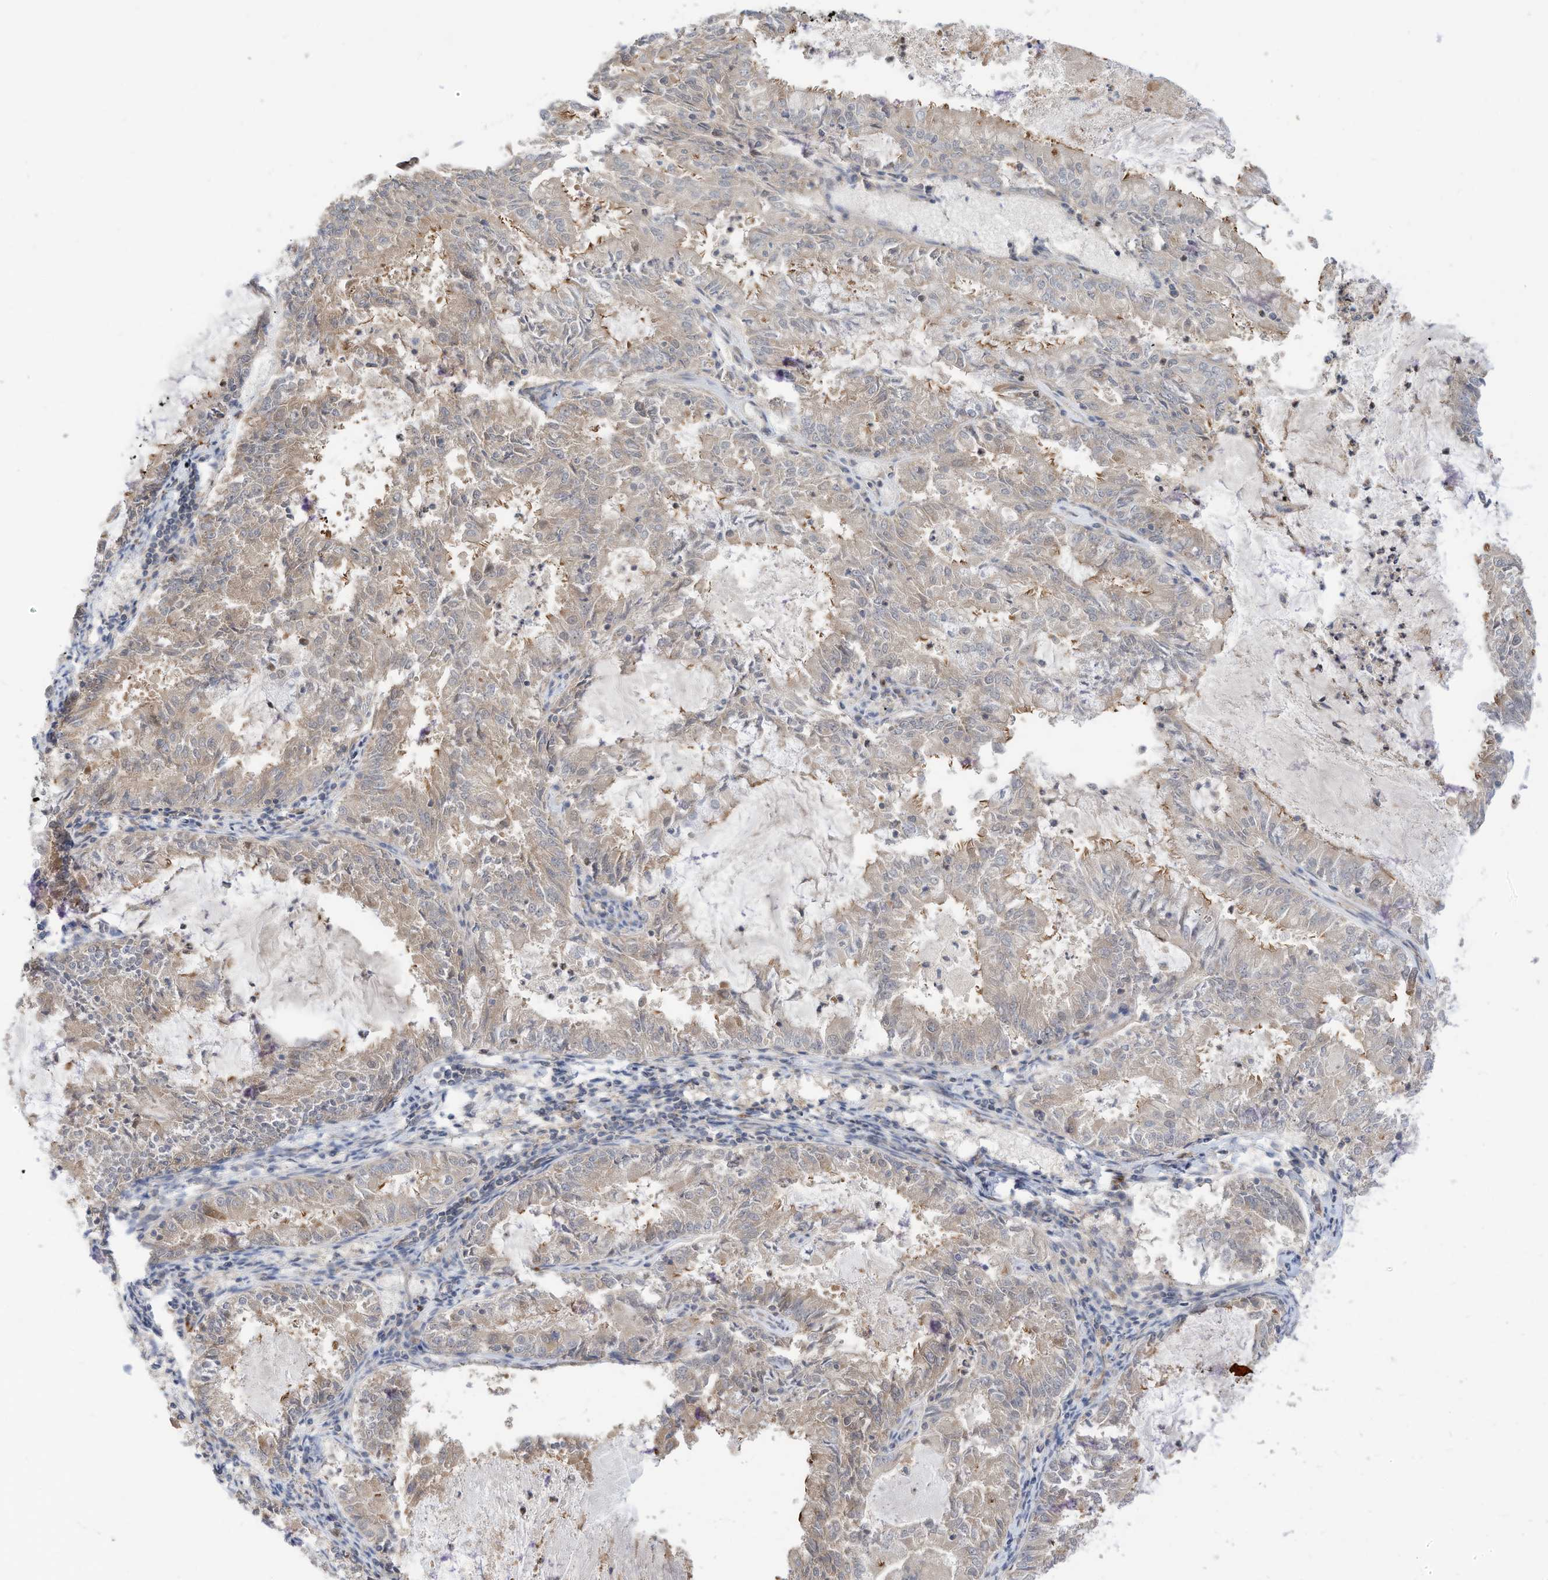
{"staining": {"intensity": "weak", "quantity": "25%-75%", "location": "cytoplasmic/membranous"}, "tissue": "endometrial cancer", "cell_type": "Tumor cells", "image_type": "cancer", "snomed": [{"axis": "morphology", "description": "Adenocarcinoma, NOS"}, {"axis": "topography", "description": "Endometrium"}], "caption": "Endometrial cancer (adenocarcinoma) tissue demonstrates weak cytoplasmic/membranous expression in approximately 25%-75% of tumor cells, visualized by immunohistochemistry. (DAB = brown stain, brightfield microscopy at high magnification).", "gene": "OFD1", "patient": {"sex": "female", "age": 57}}